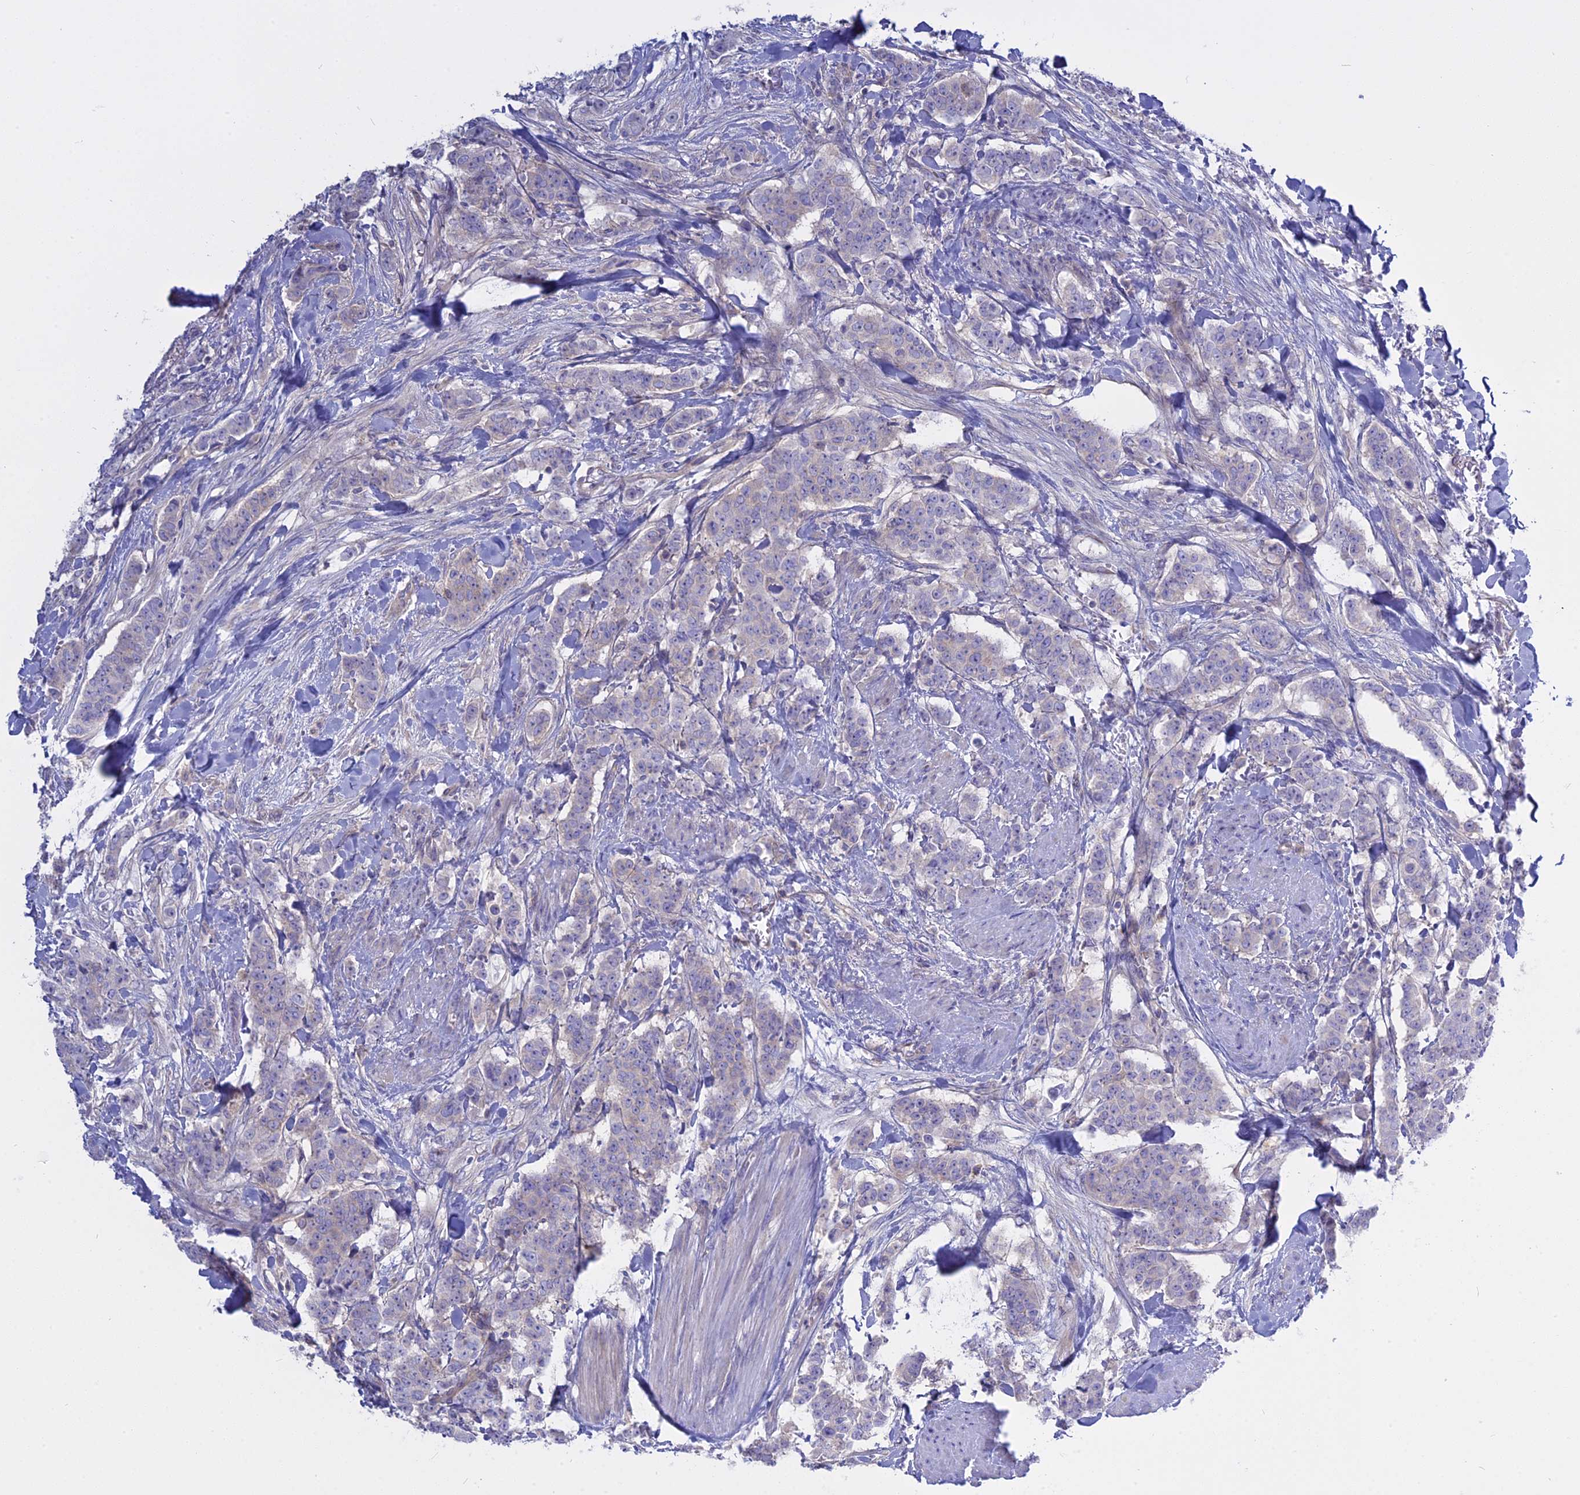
{"staining": {"intensity": "negative", "quantity": "none", "location": "none"}, "tissue": "breast cancer", "cell_type": "Tumor cells", "image_type": "cancer", "snomed": [{"axis": "morphology", "description": "Duct carcinoma"}, {"axis": "topography", "description": "Breast"}], "caption": "Tumor cells show no significant expression in infiltrating ductal carcinoma (breast). (DAB immunohistochemistry, high magnification).", "gene": "AHCYL1", "patient": {"sex": "female", "age": 40}}